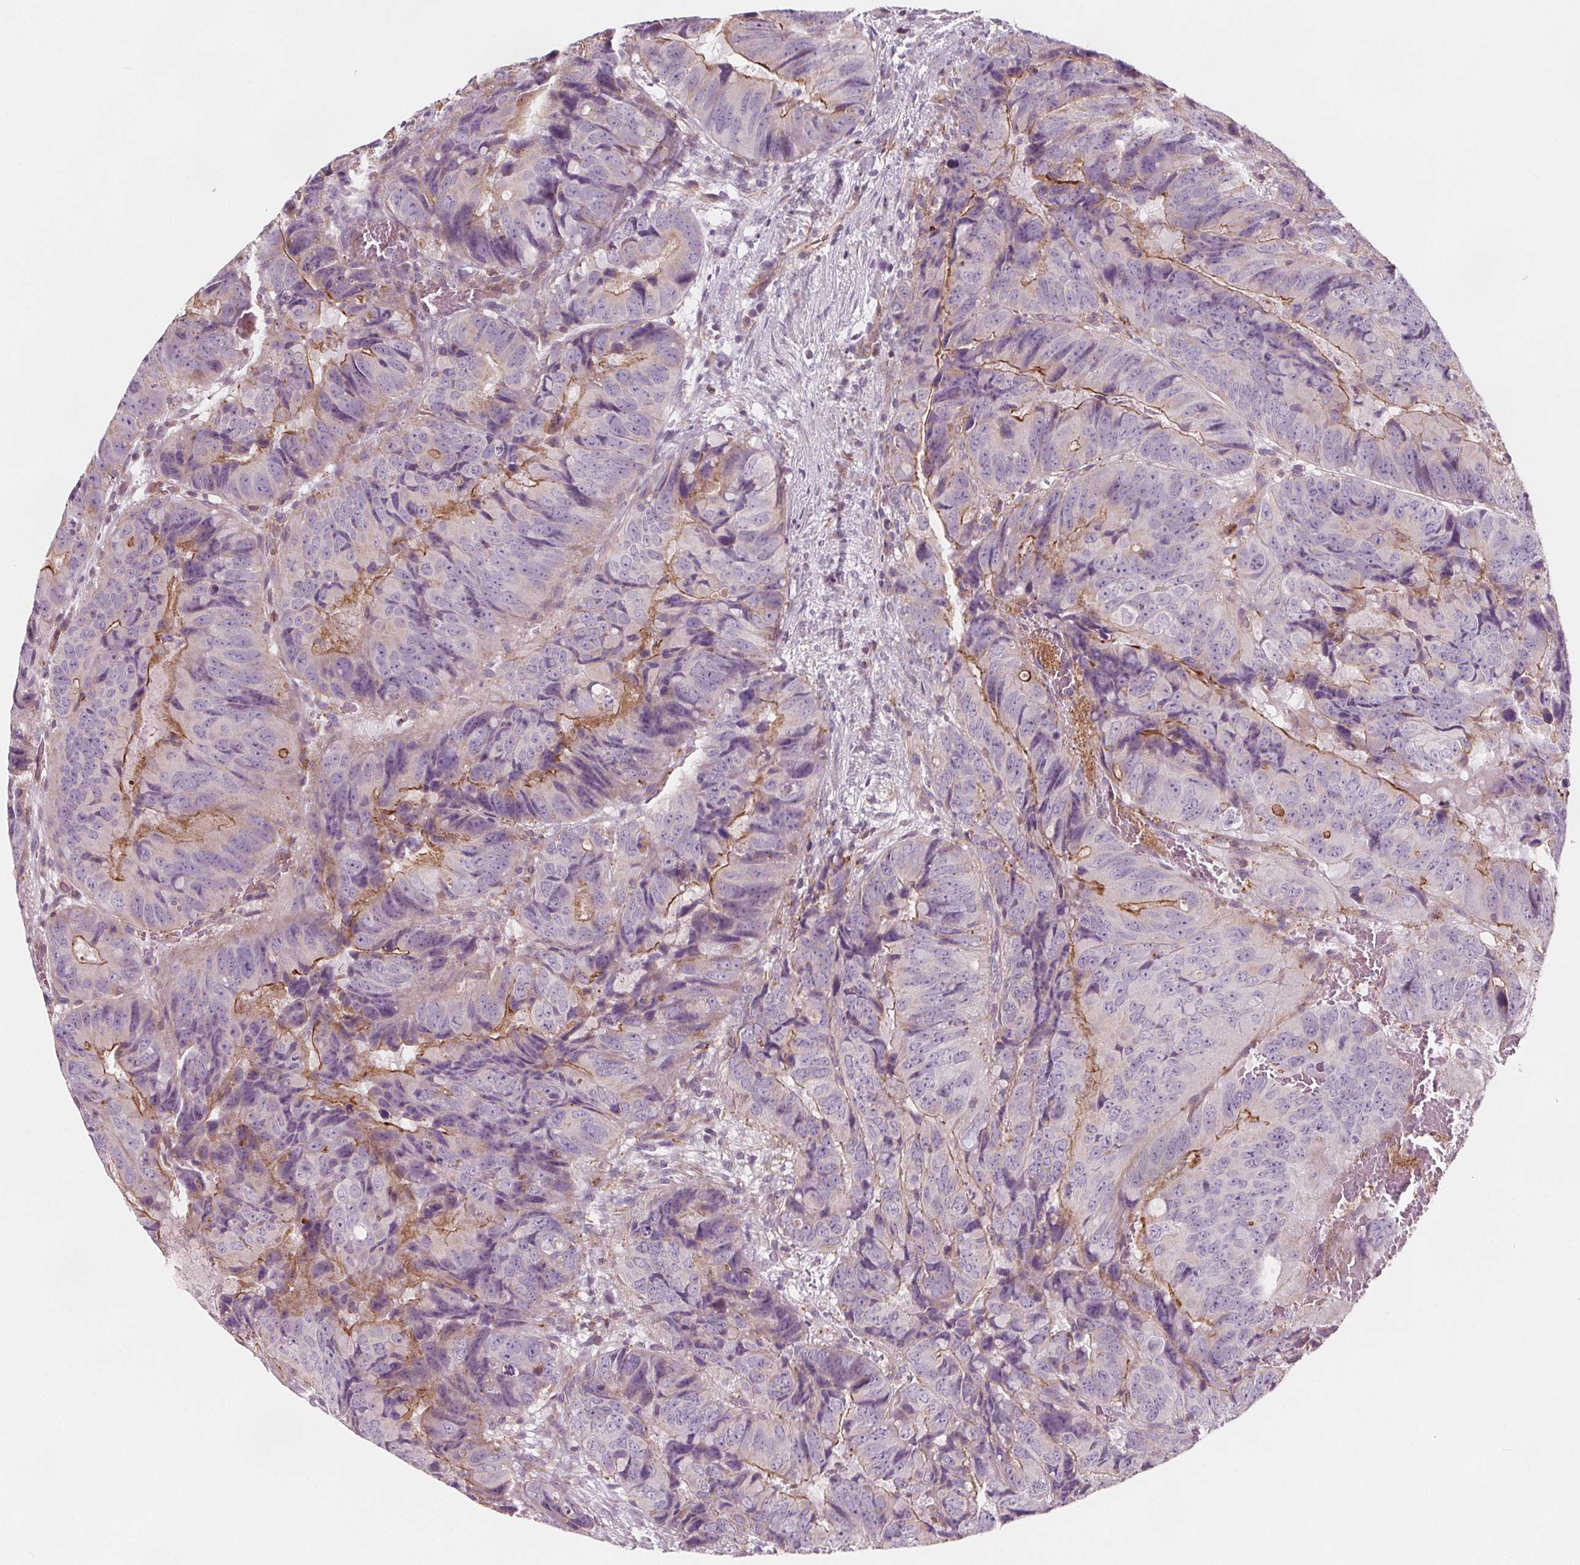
{"staining": {"intensity": "moderate", "quantity": "<25%", "location": "cytoplasmic/membranous"}, "tissue": "colorectal cancer", "cell_type": "Tumor cells", "image_type": "cancer", "snomed": [{"axis": "morphology", "description": "Adenocarcinoma, NOS"}, {"axis": "topography", "description": "Colon"}], "caption": "IHC (DAB (3,3'-diaminobenzidine)) staining of colorectal cancer shows moderate cytoplasmic/membranous protein staining in approximately <25% of tumor cells.", "gene": "ADAM33", "patient": {"sex": "male", "age": 79}}